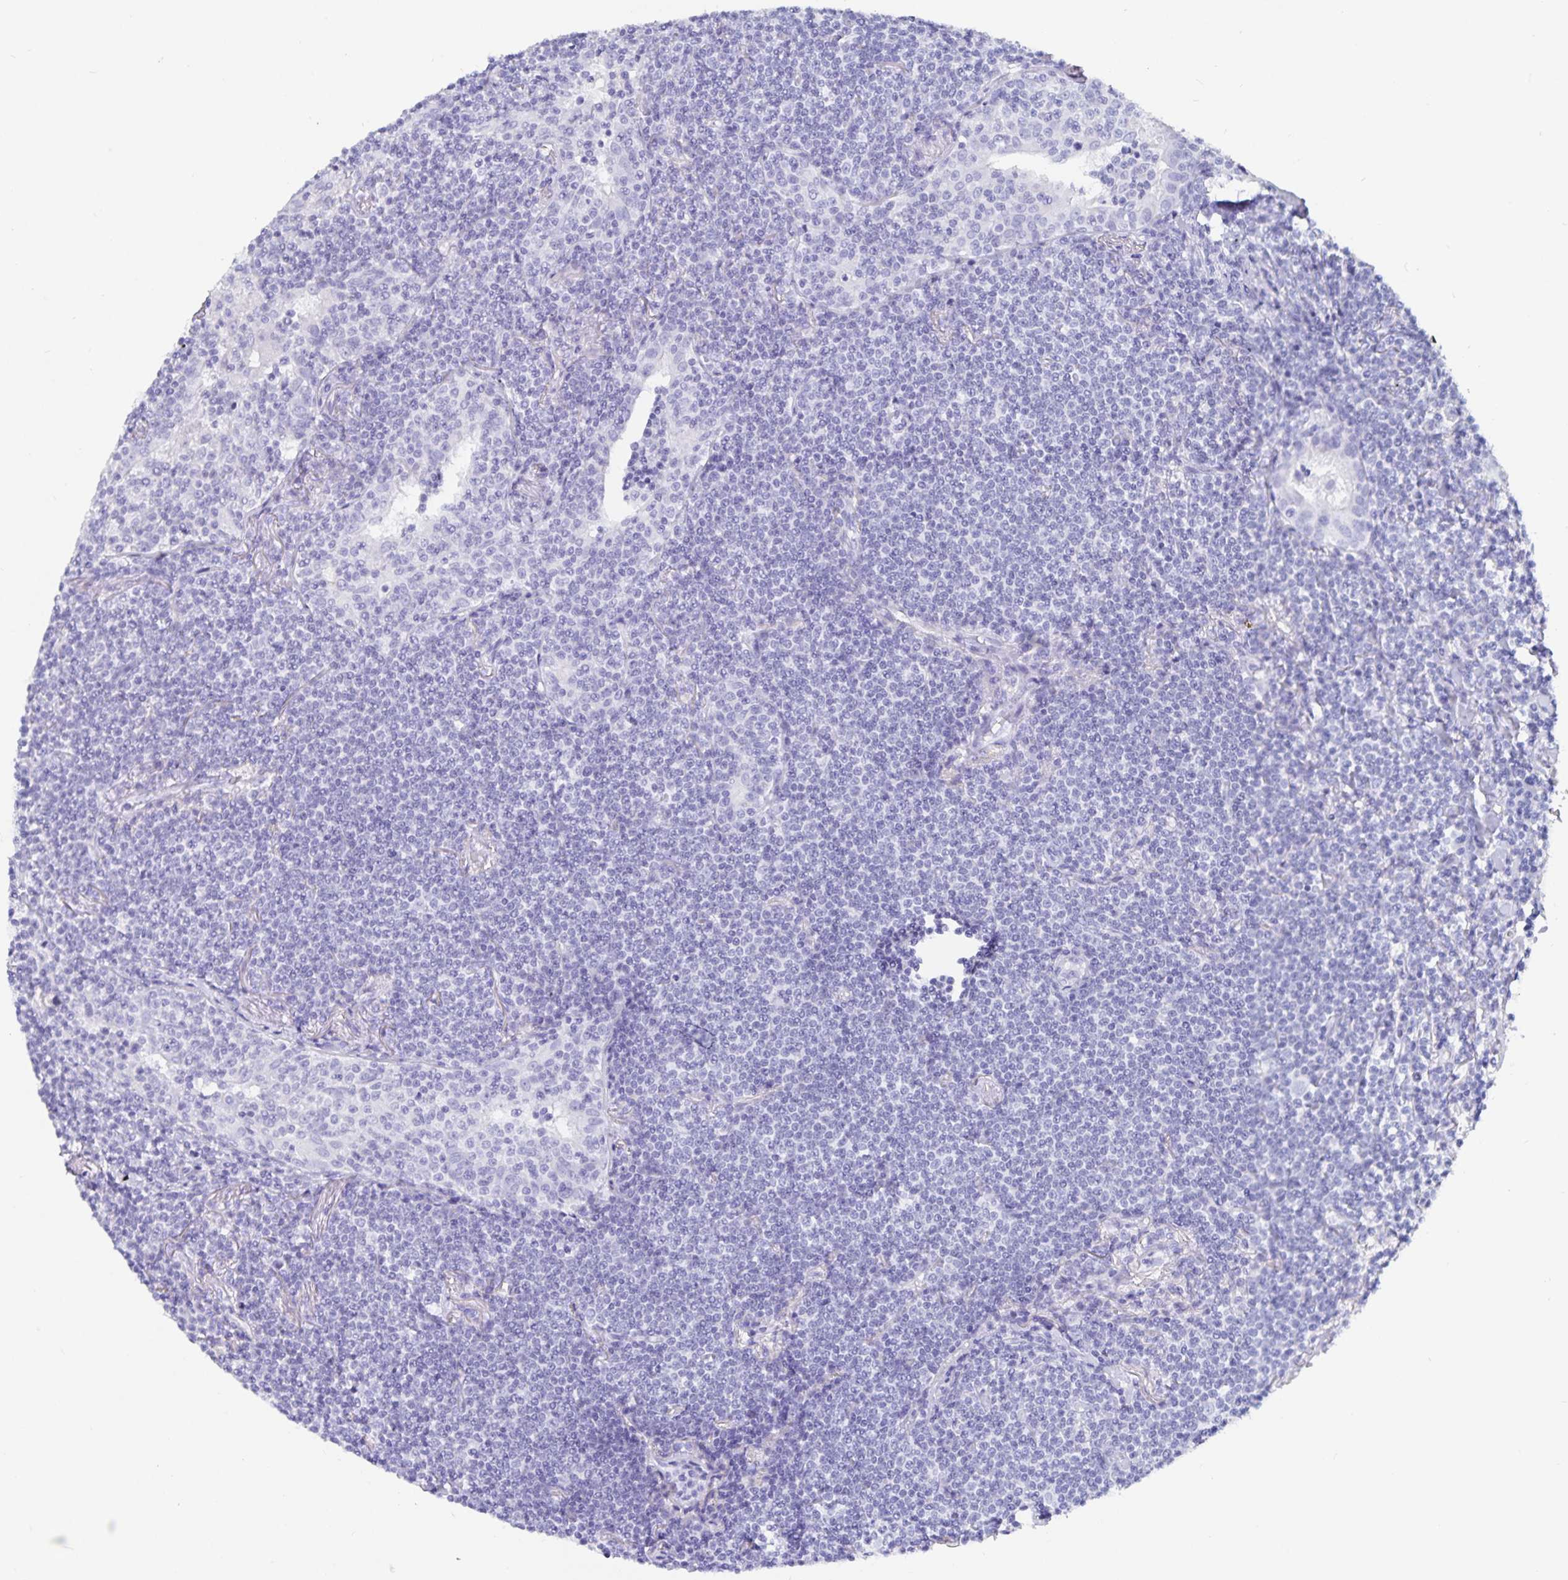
{"staining": {"intensity": "negative", "quantity": "none", "location": "none"}, "tissue": "lymphoma", "cell_type": "Tumor cells", "image_type": "cancer", "snomed": [{"axis": "morphology", "description": "Malignant lymphoma, non-Hodgkin's type, Low grade"}, {"axis": "topography", "description": "Lung"}], "caption": "Immunohistochemistry (IHC) histopathology image of neoplastic tissue: human malignant lymphoma, non-Hodgkin's type (low-grade) stained with DAB (3,3'-diaminobenzidine) displays no significant protein expression in tumor cells. (DAB immunohistochemistry with hematoxylin counter stain).", "gene": "C19orf73", "patient": {"sex": "female", "age": 71}}